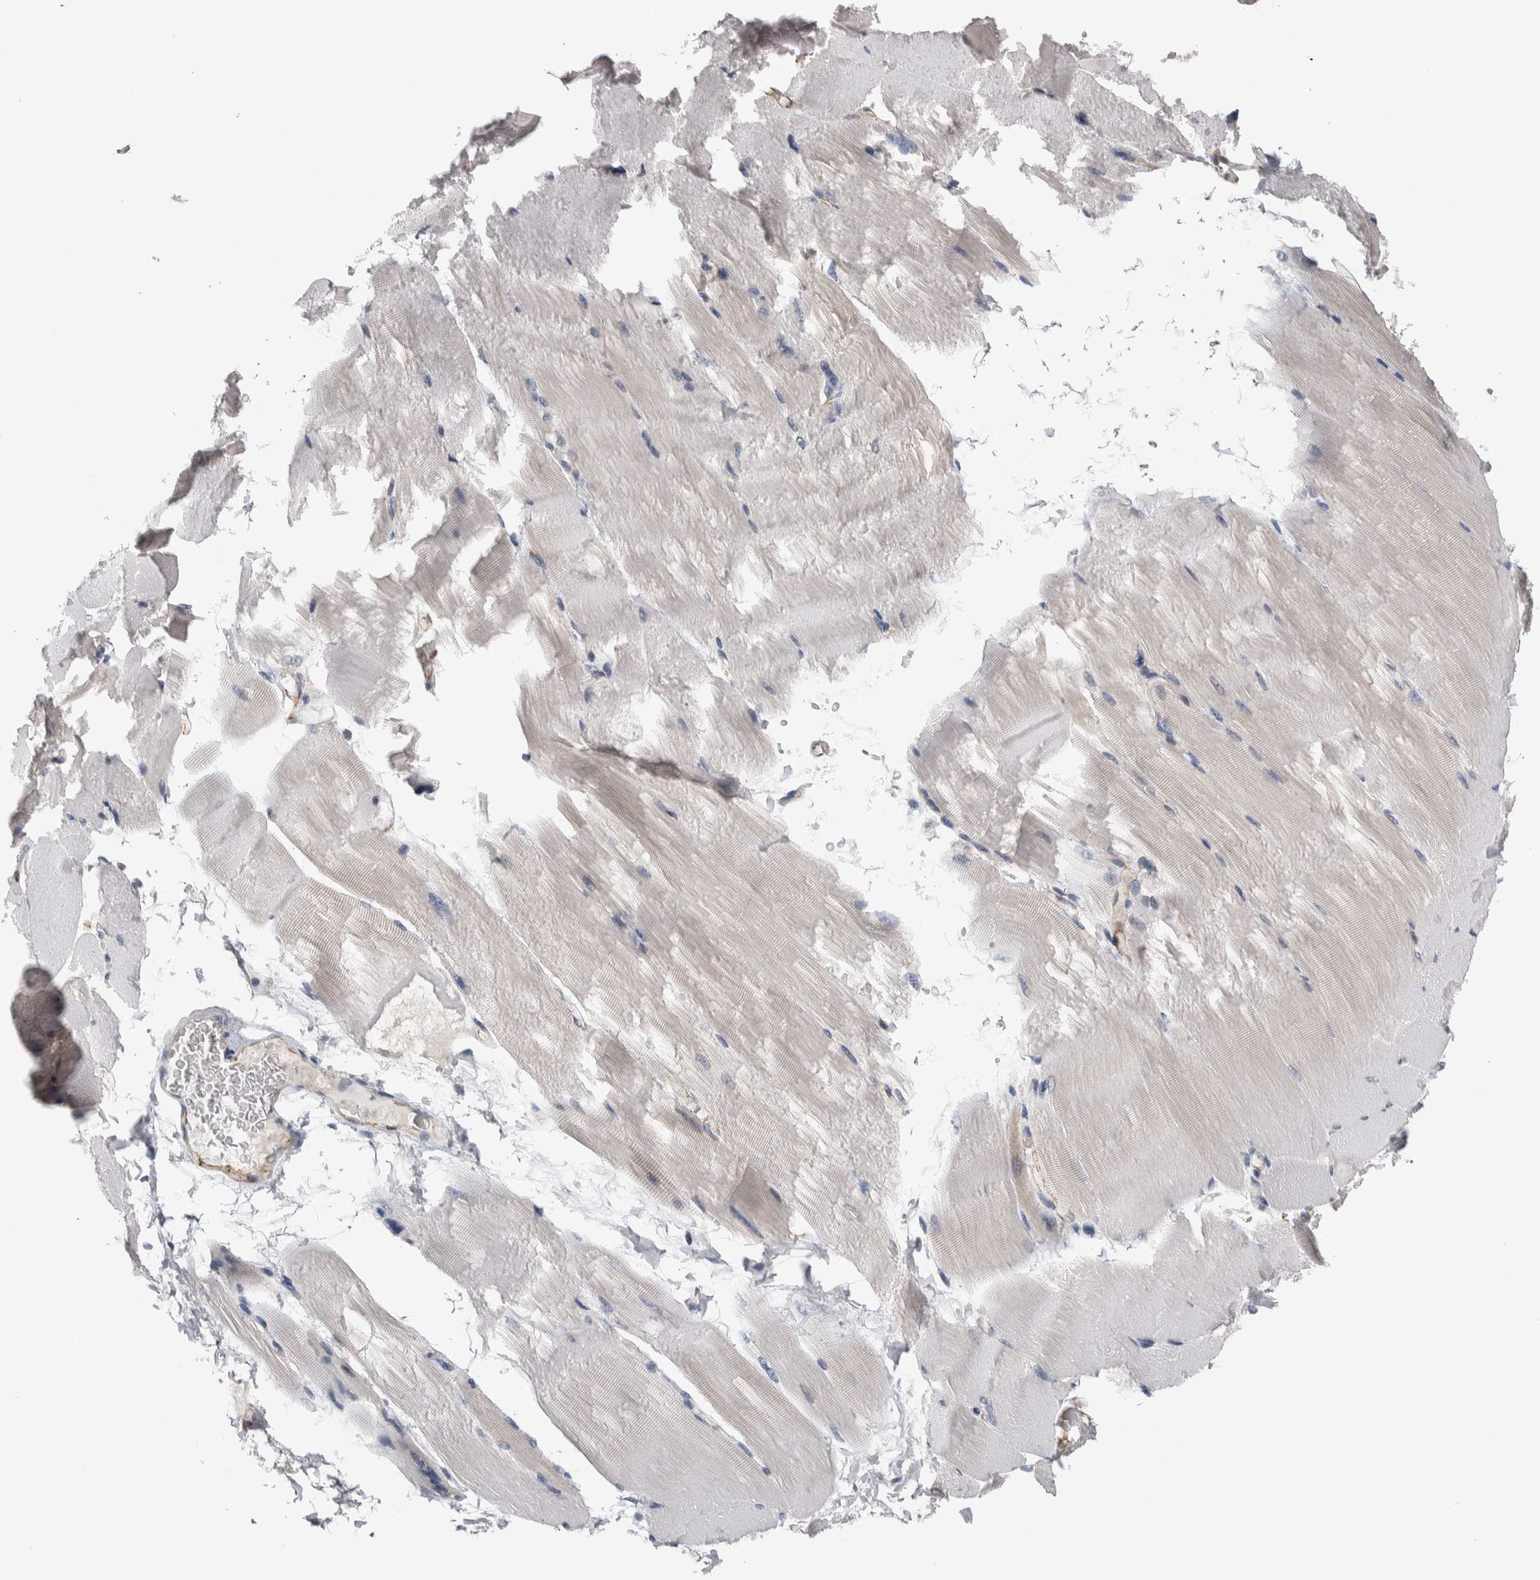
{"staining": {"intensity": "negative", "quantity": "none", "location": "none"}, "tissue": "skeletal muscle", "cell_type": "Myocytes", "image_type": "normal", "snomed": [{"axis": "morphology", "description": "Normal tissue, NOS"}, {"axis": "topography", "description": "Skeletal muscle"}, {"axis": "topography", "description": "Parathyroid gland"}], "caption": "Immunohistochemical staining of unremarkable skeletal muscle reveals no significant staining in myocytes.", "gene": "LIMA1", "patient": {"sex": "female", "age": 37}}